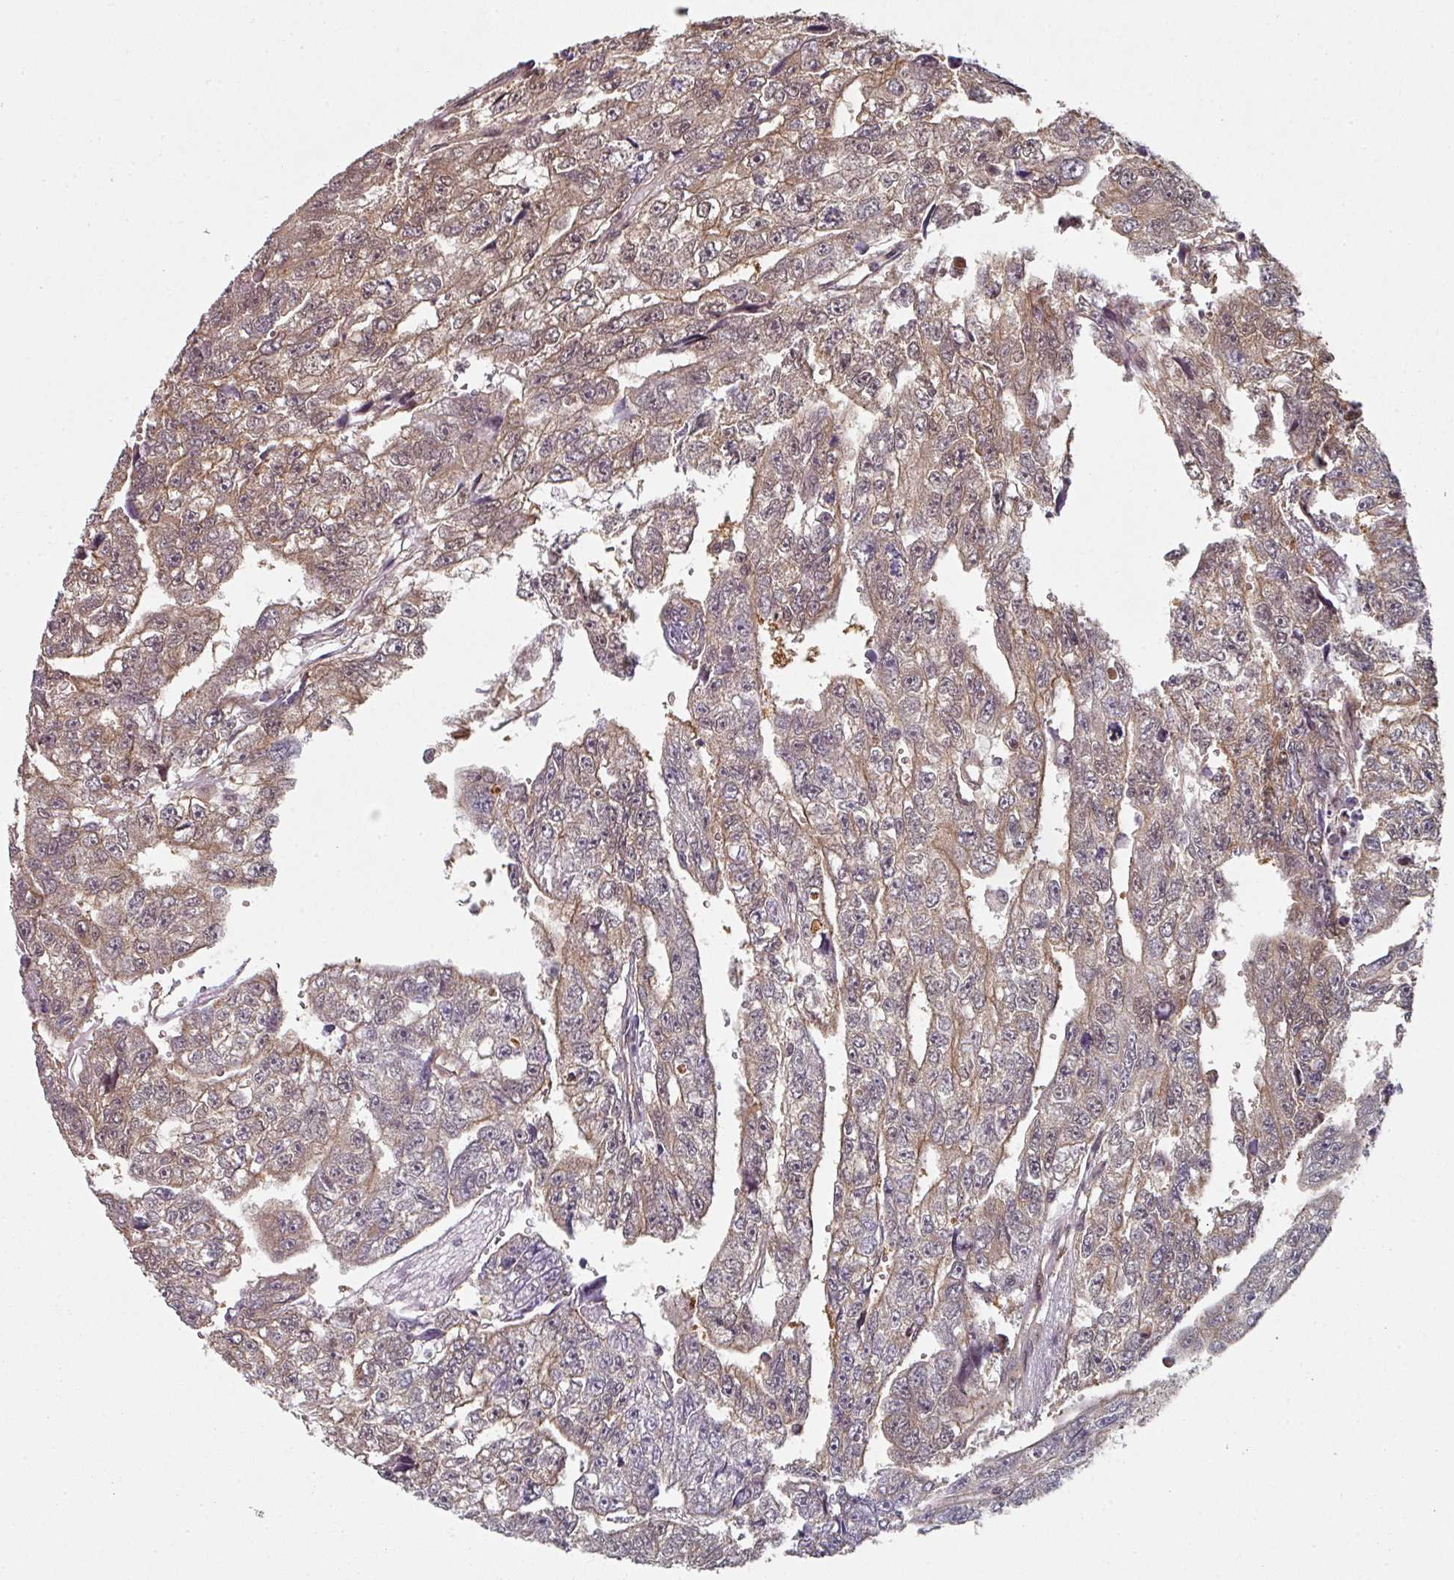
{"staining": {"intensity": "moderate", "quantity": "25%-75%", "location": "cytoplasmic/membranous"}, "tissue": "testis cancer", "cell_type": "Tumor cells", "image_type": "cancer", "snomed": [{"axis": "morphology", "description": "Carcinoma, Embryonal, NOS"}, {"axis": "topography", "description": "Testis"}], "caption": "Tumor cells reveal medium levels of moderate cytoplasmic/membranous expression in approximately 25%-75% of cells in testis embryonal carcinoma.", "gene": "PSME3IP1", "patient": {"sex": "male", "age": 20}}